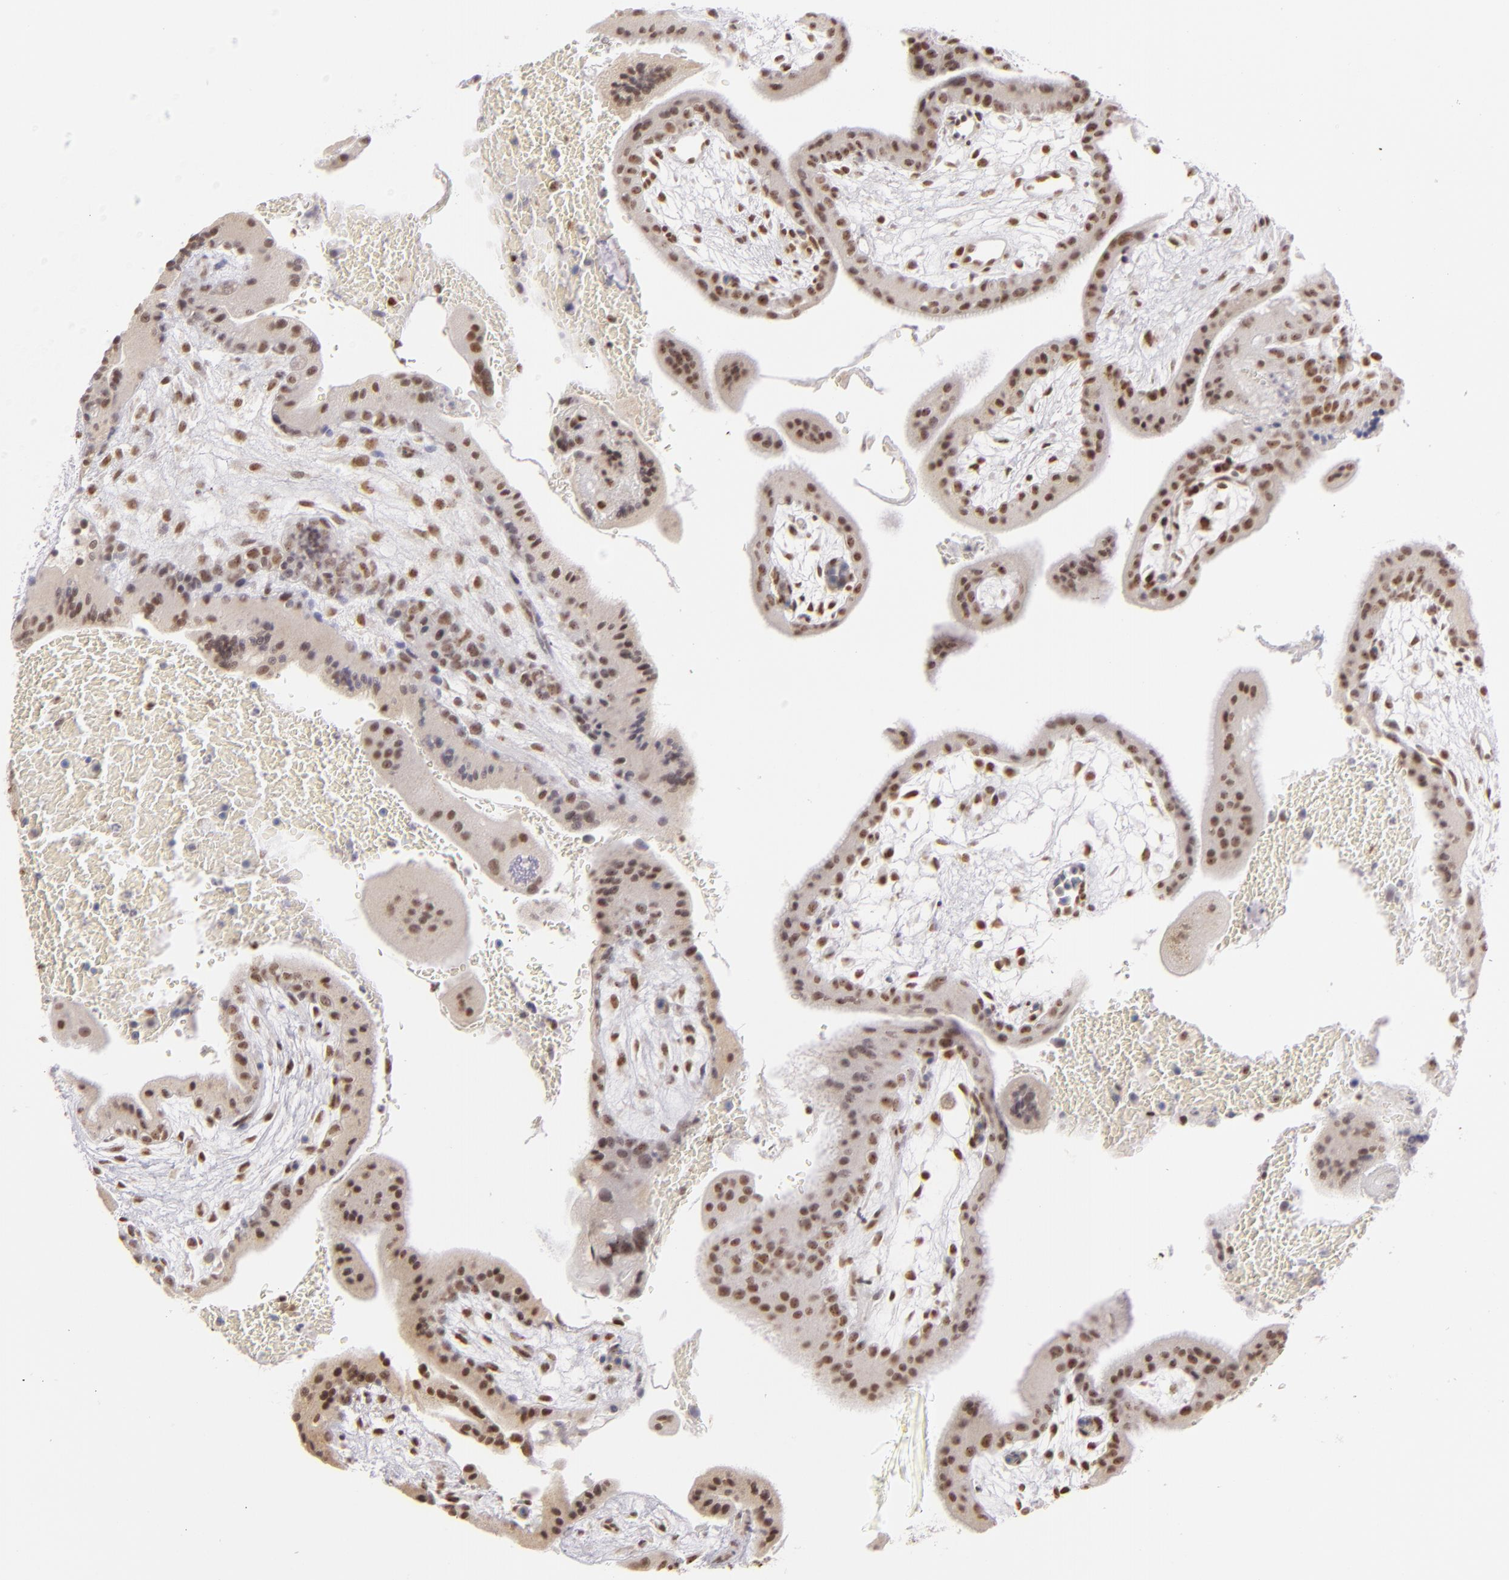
{"staining": {"intensity": "moderate", "quantity": ">75%", "location": "nuclear"}, "tissue": "placenta", "cell_type": "Decidual cells", "image_type": "normal", "snomed": [{"axis": "morphology", "description": "Normal tissue, NOS"}, {"axis": "topography", "description": "Placenta"}], "caption": "Protein expression analysis of normal human placenta reveals moderate nuclear expression in about >75% of decidual cells. (DAB (3,3'-diaminobenzidine) IHC with brightfield microscopy, high magnification).", "gene": "DAXX", "patient": {"sex": "female", "age": 35}}